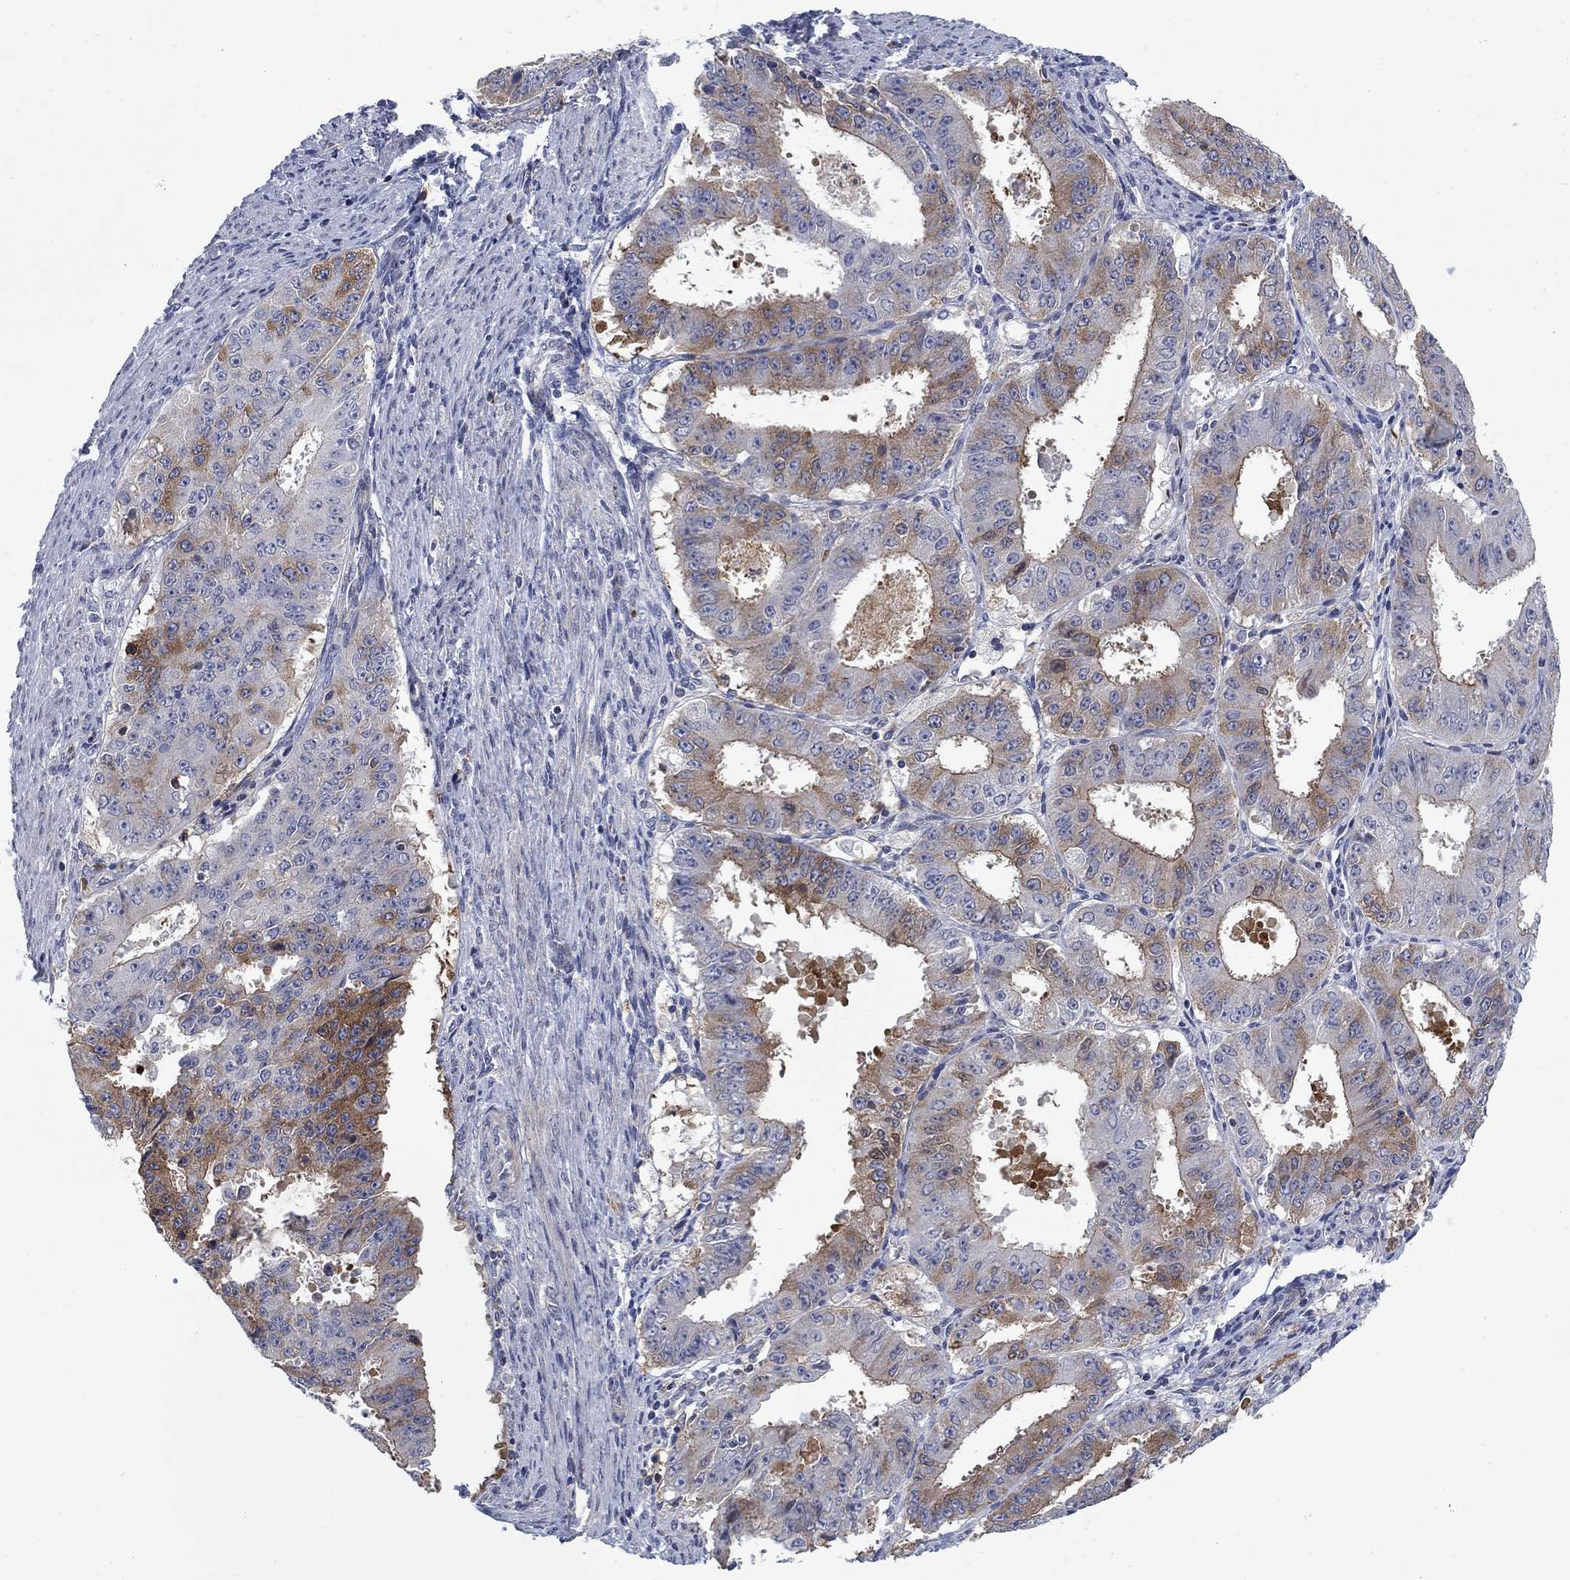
{"staining": {"intensity": "moderate", "quantity": "25%-75%", "location": "cytoplasmic/membranous"}, "tissue": "ovarian cancer", "cell_type": "Tumor cells", "image_type": "cancer", "snomed": [{"axis": "morphology", "description": "Carcinoma, endometroid"}, {"axis": "topography", "description": "Ovary"}], "caption": "A micrograph of ovarian cancer stained for a protein reveals moderate cytoplasmic/membranous brown staining in tumor cells.", "gene": "KIF15", "patient": {"sex": "female", "age": 42}}